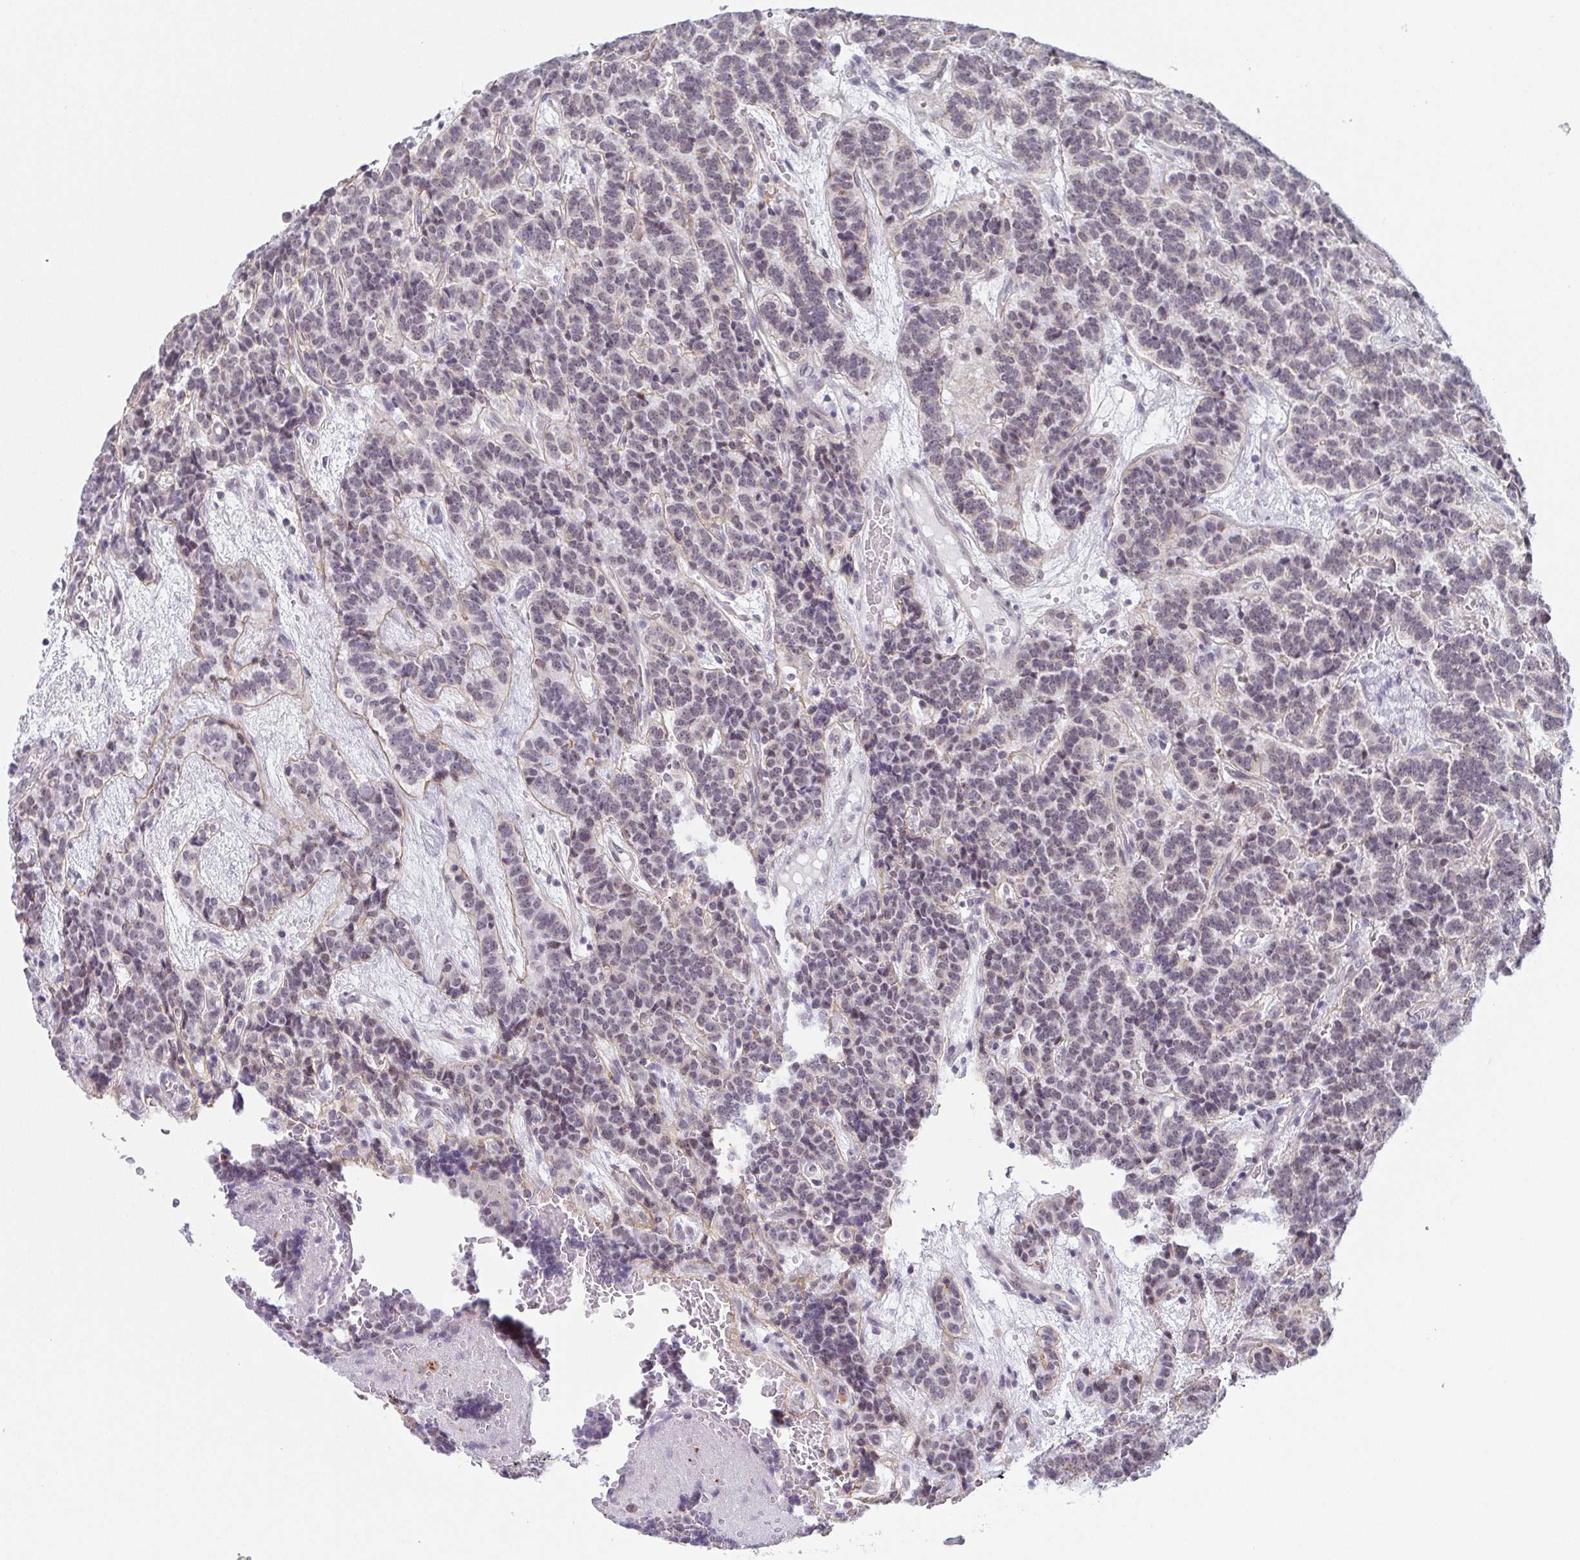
{"staining": {"intensity": "weak", "quantity": "<25%", "location": "nuclear"}, "tissue": "carcinoid", "cell_type": "Tumor cells", "image_type": "cancer", "snomed": [{"axis": "morphology", "description": "Carcinoid, malignant, NOS"}, {"axis": "topography", "description": "Pancreas"}], "caption": "This is a photomicrograph of immunohistochemistry (IHC) staining of carcinoid, which shows no staining in tumor cells.", "gene": "EXOSC7", "patient": {"sex": "male", "age": 36}}